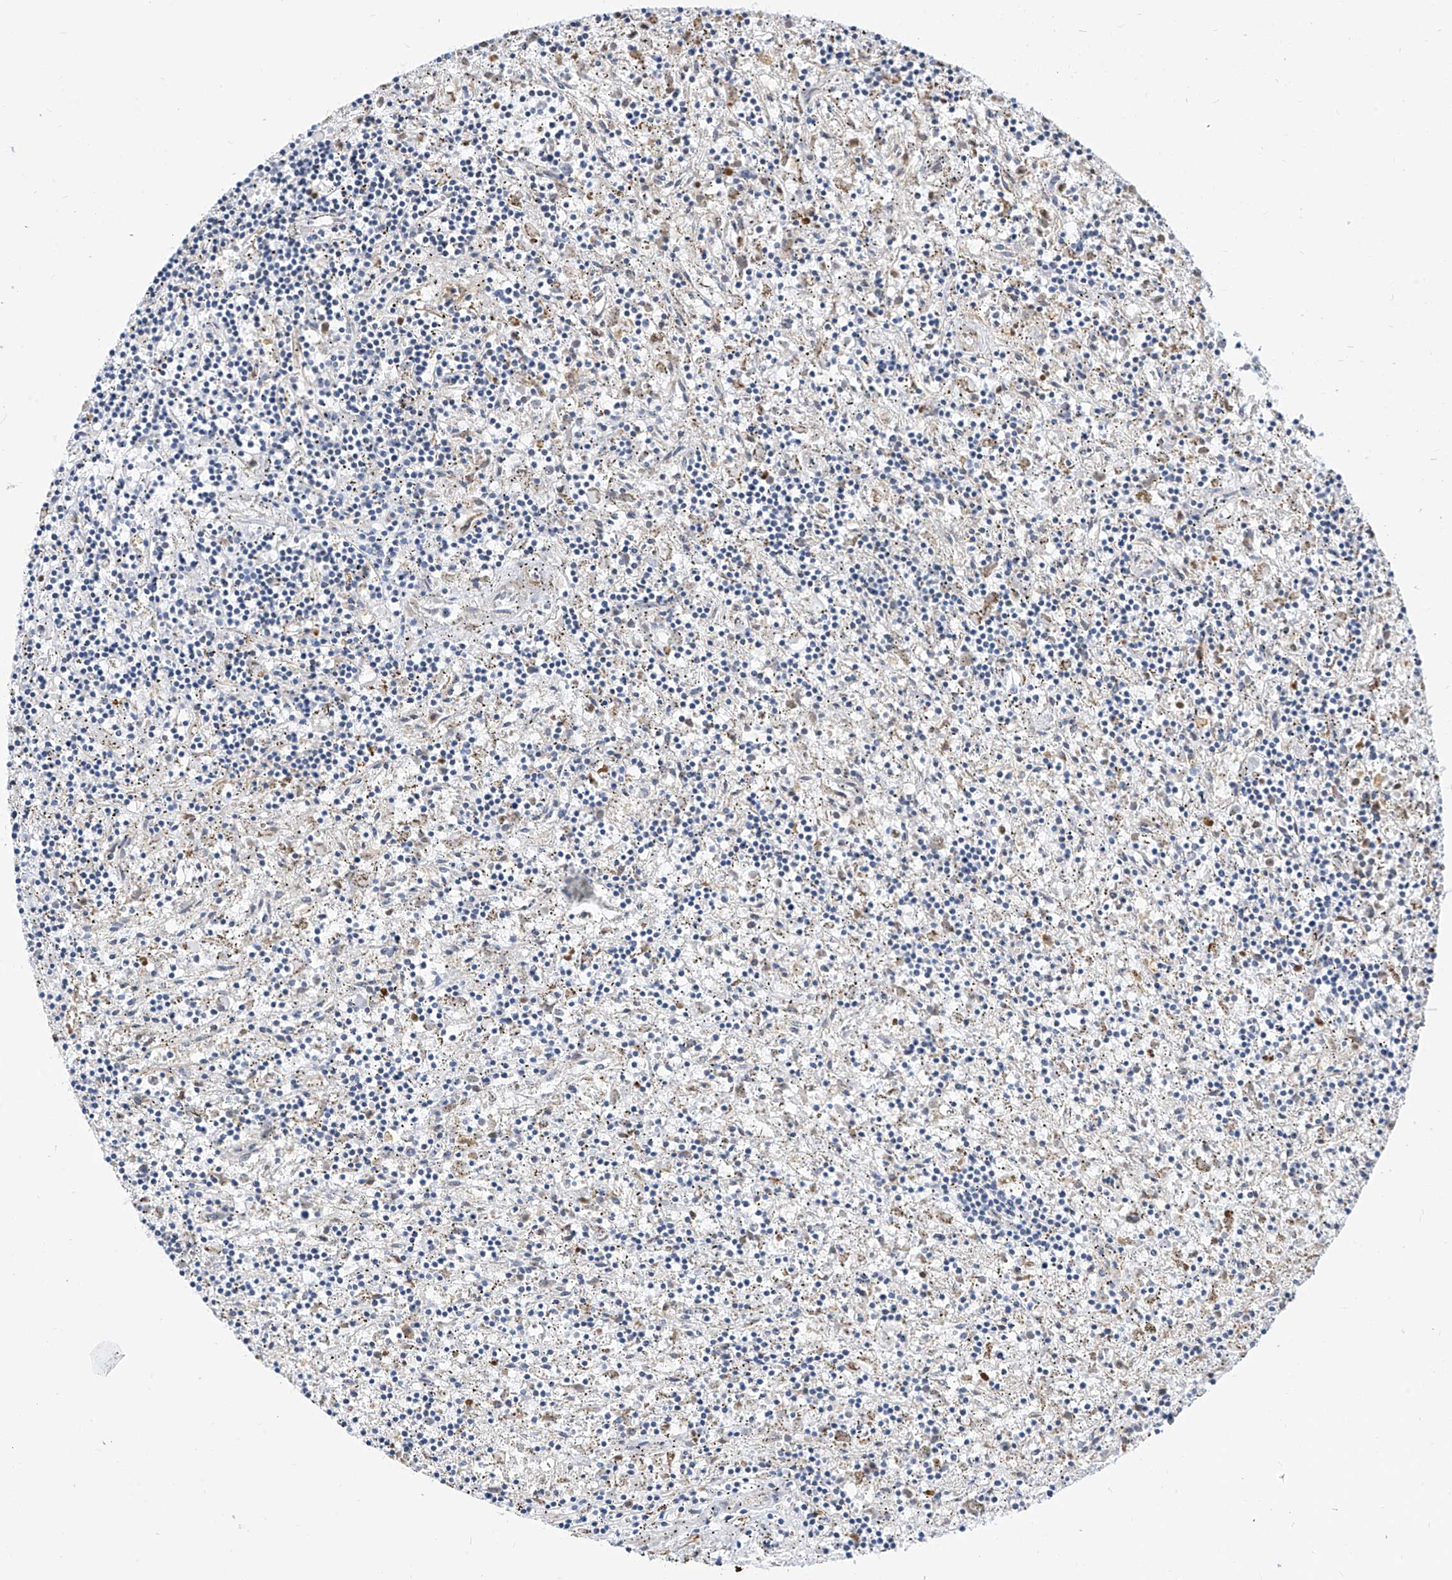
{"staining": {"intensity": "negative", "quantity": "none", "location": "none"}, "tissue": "lymphoma", "cell_type": "Tumor cells", "image_type": "cancer", "snomed": [{"axis": "morphology", "description": "Malignant lymphoma, non-Hodgkin's type, Low grade"}, {"axis": "topography", "description": "Spleen"}], "caption": "Tumor cells show no significant positivity in malignant lymphoma, non-Hodgkin's type (low-grade).", "gene": "TTLL8", "patient": {"sex": "male", "age": 76}}